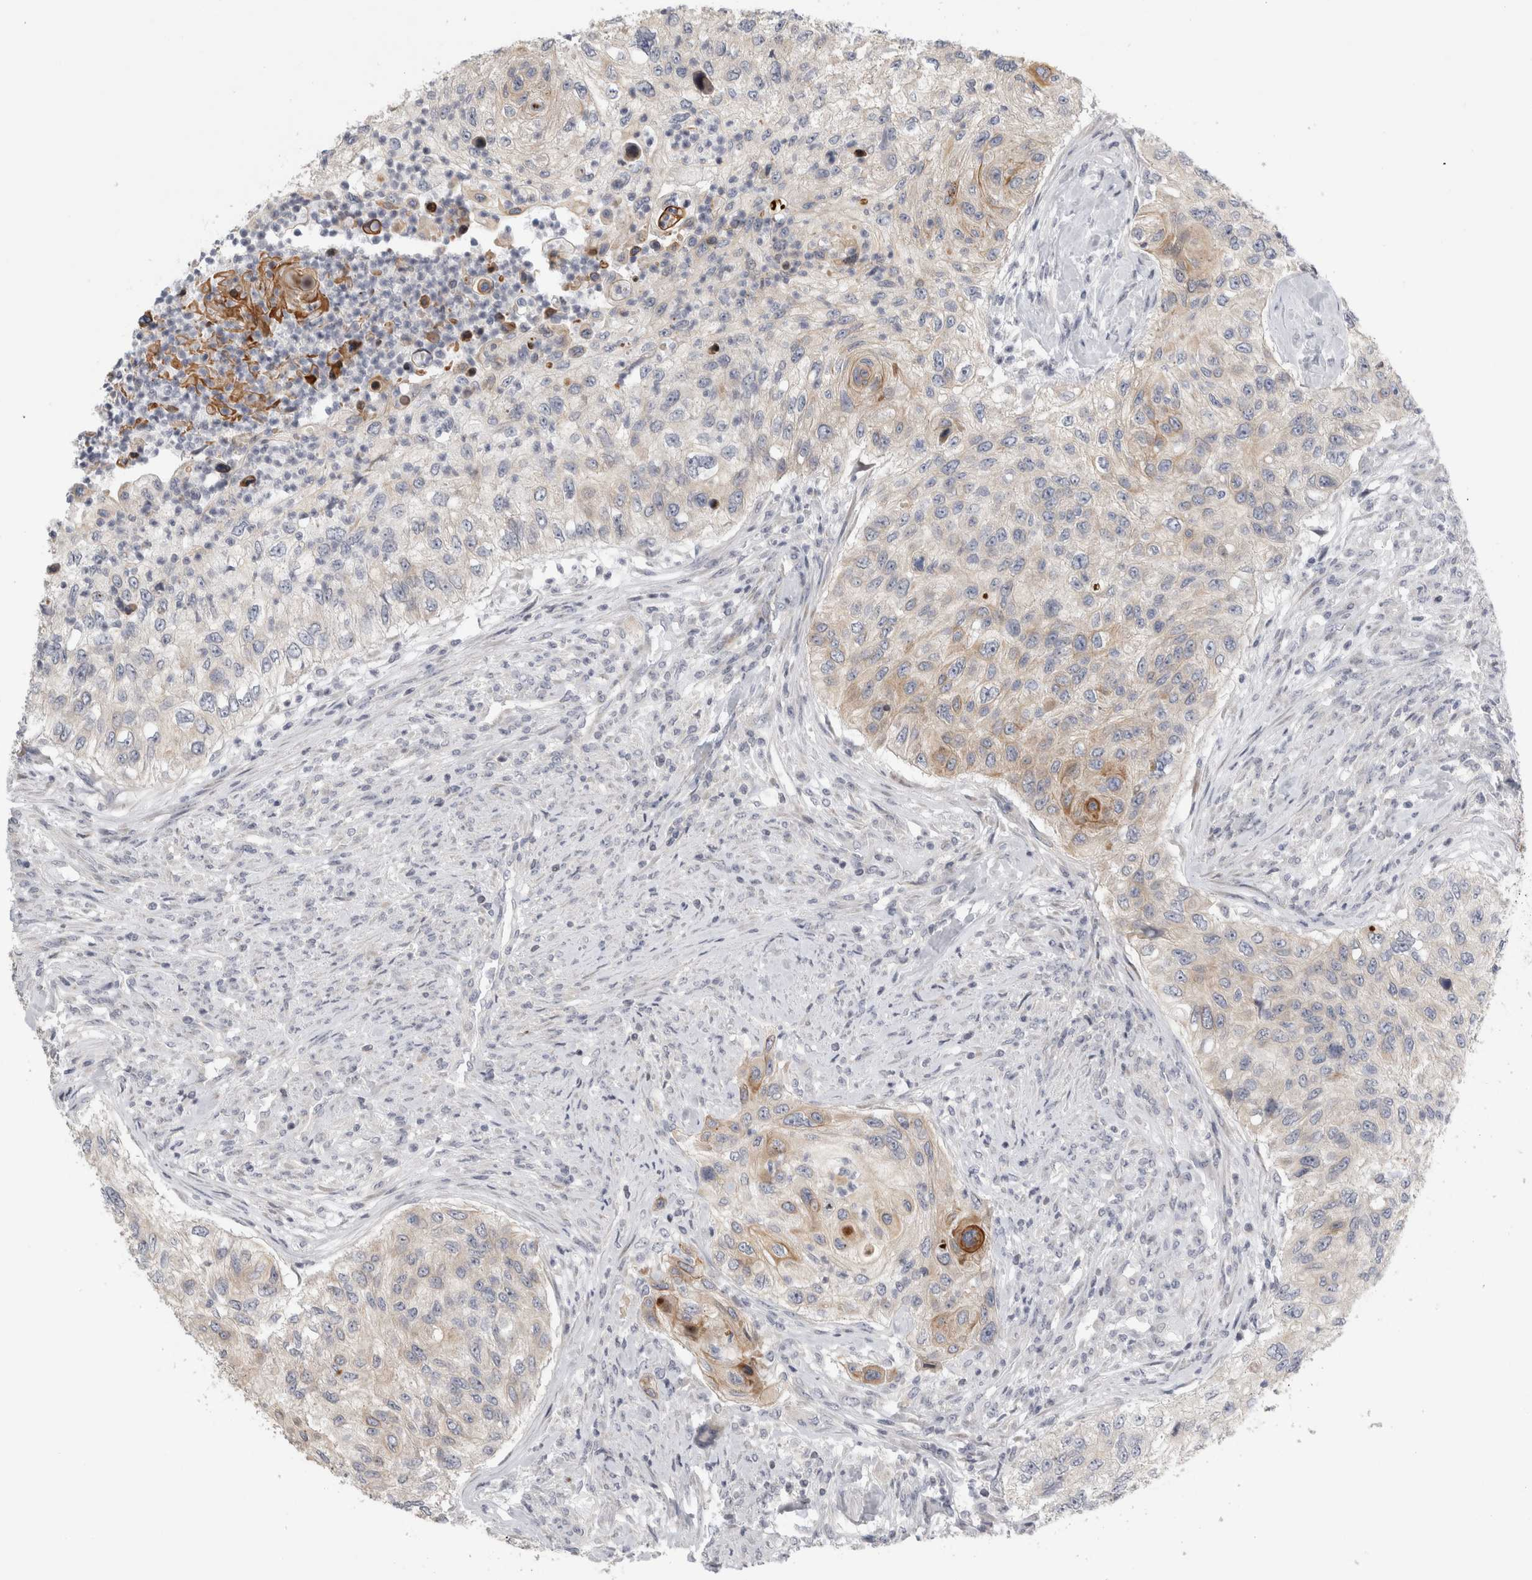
{"staining": {"intensity": "moderate", "quantity": "<25%", "location": "cytoplasmic/membranous"}, "tissue": "urothelial cancer", "cell_type": "Tumor cells", "image_type": "cancer", "snomed": [{"axis": "morphology", "description": "Urothelial carcinoma, High grade"}, {"axis": "topography", "description": "Urinary bladder"}], "caption": "This is a histology image of immunohistochemistry staining of urothelial carcinoma (high-grade), which shows moderate expression in the cytoplasmic/membranous of tumor cells.", "gene": "UTP25", "patient": {"sex": "female", "age": 60}}